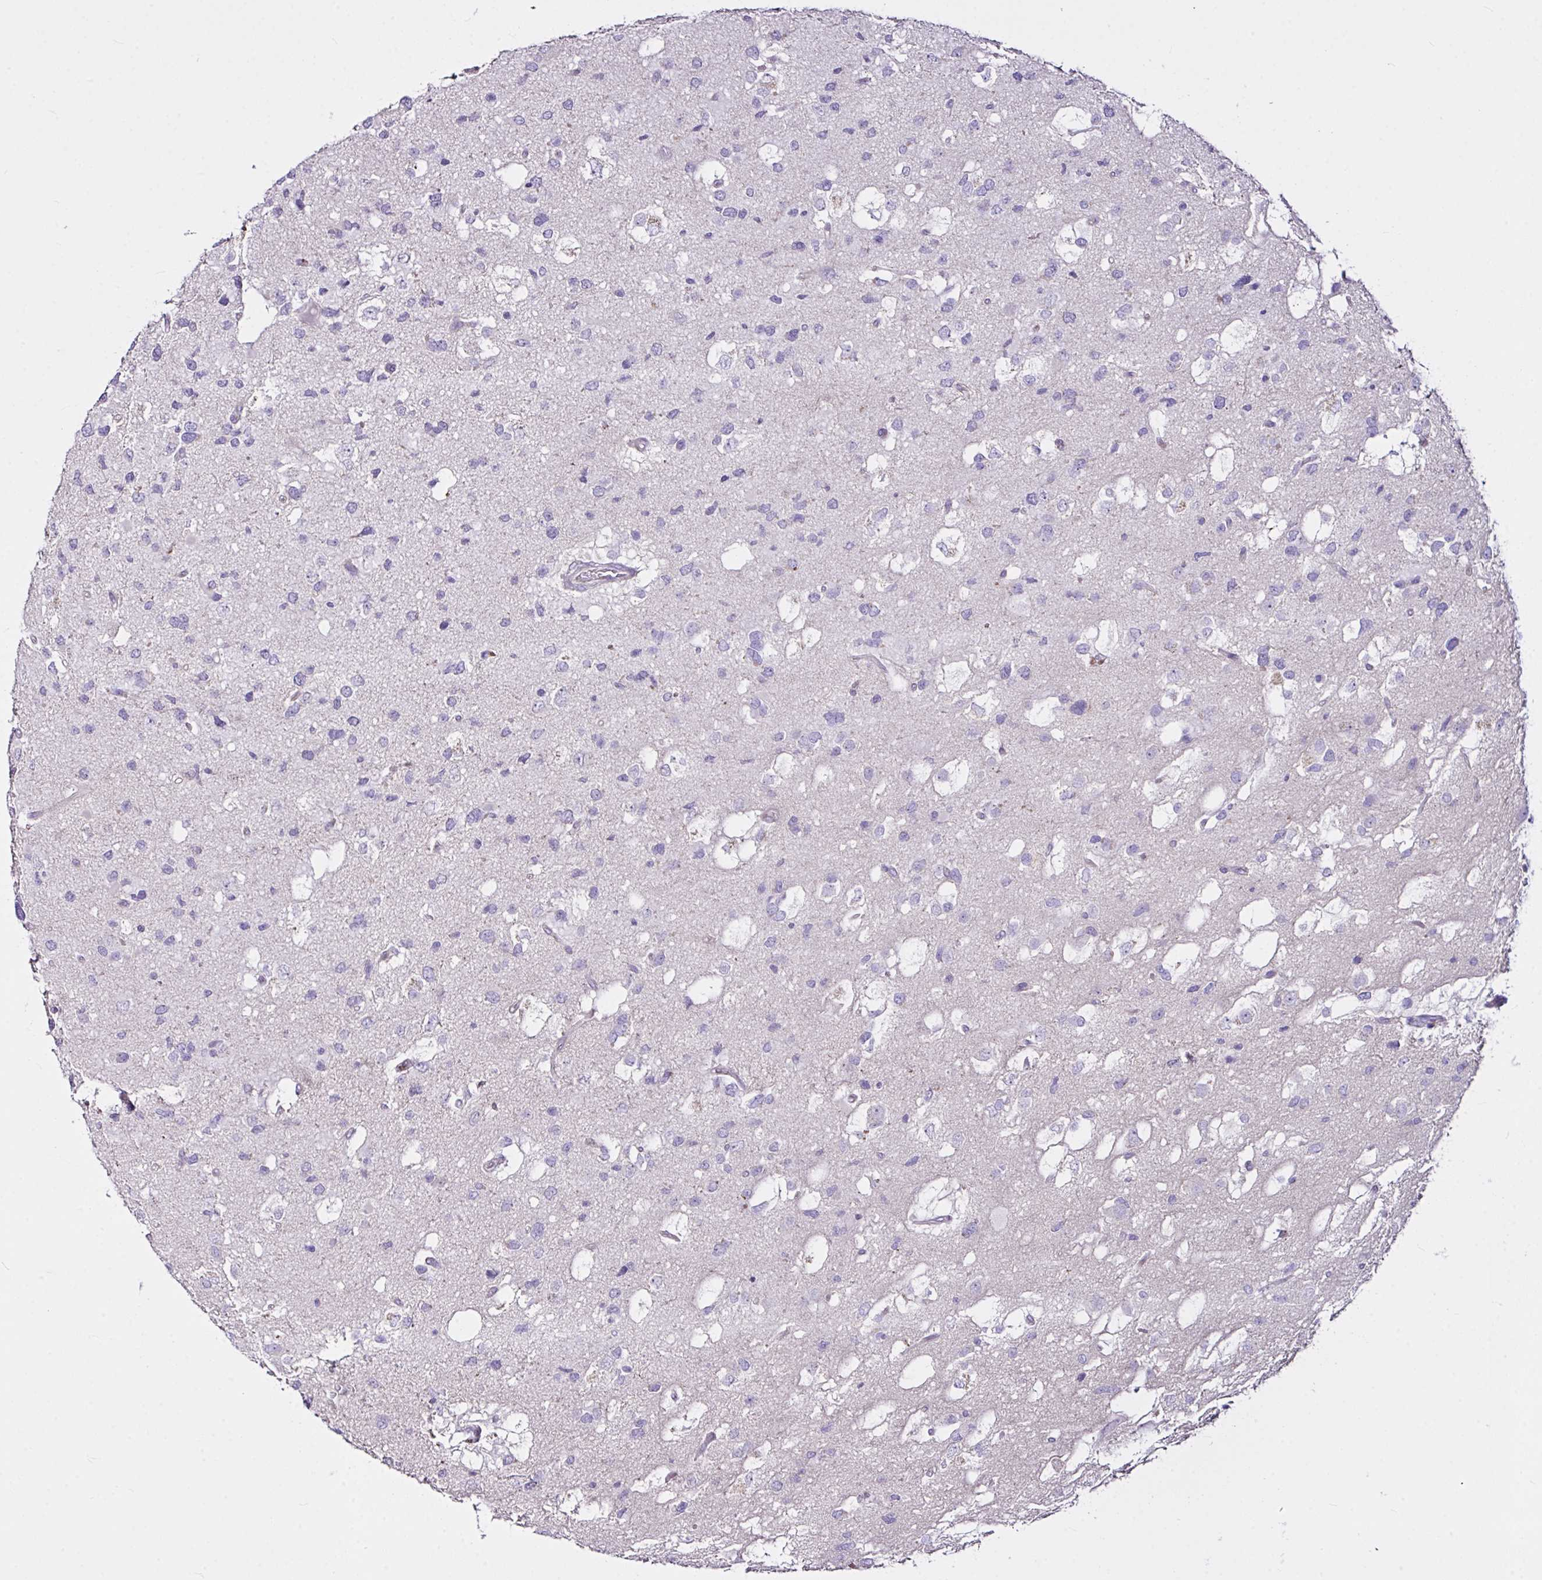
{"staining": {"intensity": "negative", "quantity": "none", "location": "none"}, "tissue": "glioma", "cell_type": "Tumor cells", "image_type": "cancer", "snomed": [{"axis": "morphology", "description": "Glioma, malignant, High grade"}, {"axis": "topography", "description": "Brain"}], "caption": "Immunohistochemistry (IHC) of human glioma shows no positivity in tumor cells.", "gene": "D2HGDH", "patient": {"sex": "male", "age": 53}}